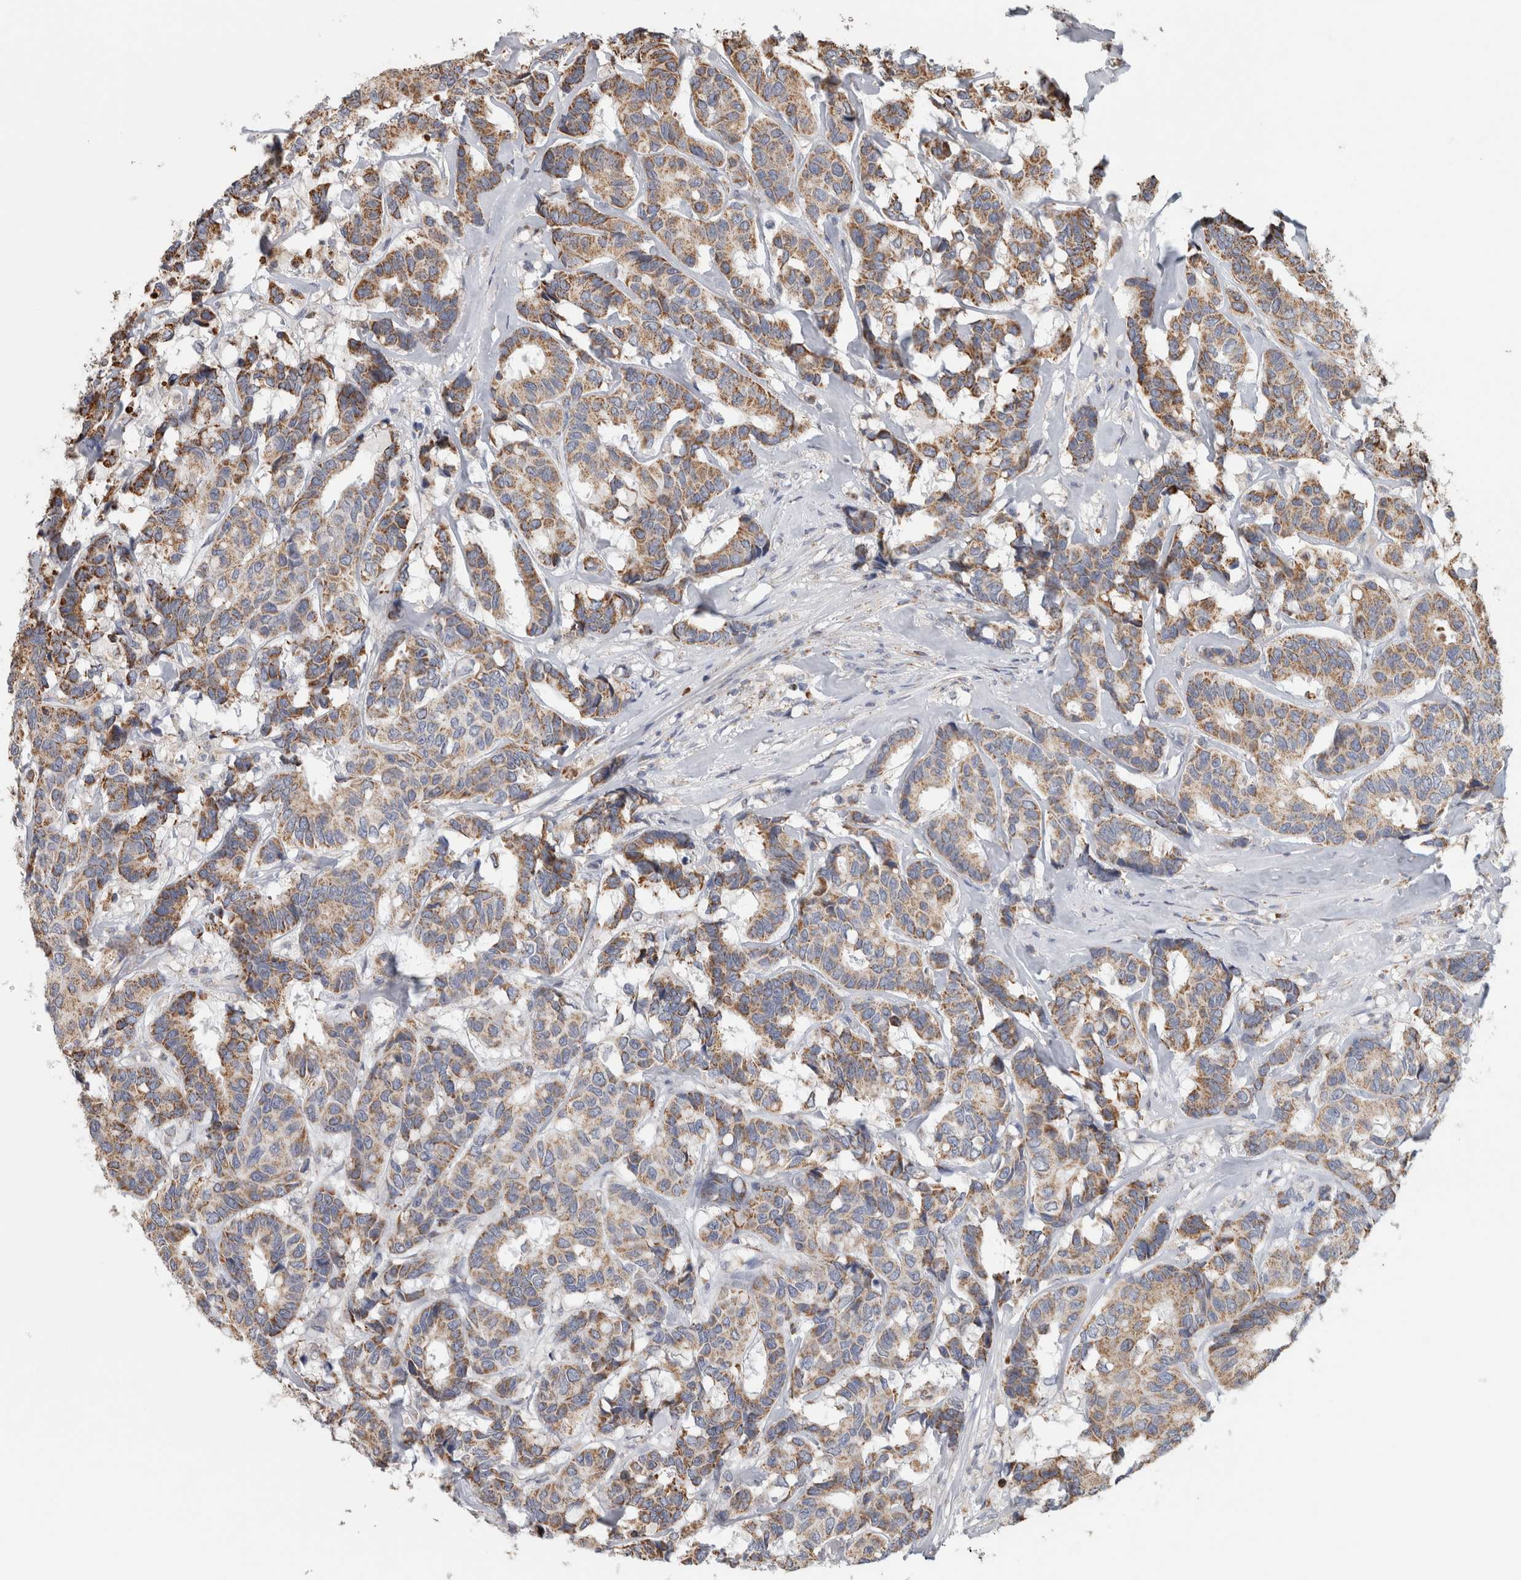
{"staining": {"intensity": "weak", "quantity": ">75%", "location": "cytoplasmic/membranous"}, "tissue": "breast cancer", "cell_type": "Tumor cells", "image_type": "cancer", "snomed": [{"axis": "morphology", "description": "Duct carcinoma"}, {"axis": "topography", "description": "Breast"}], "caption": "IHC of human breast cancer exhibits low levels of weak cytoplasmic/membranous expression in approximately >75% of tumor cells.", "gene": "ST8SIA1", "patient": {"sex": "female", "age": 87}}